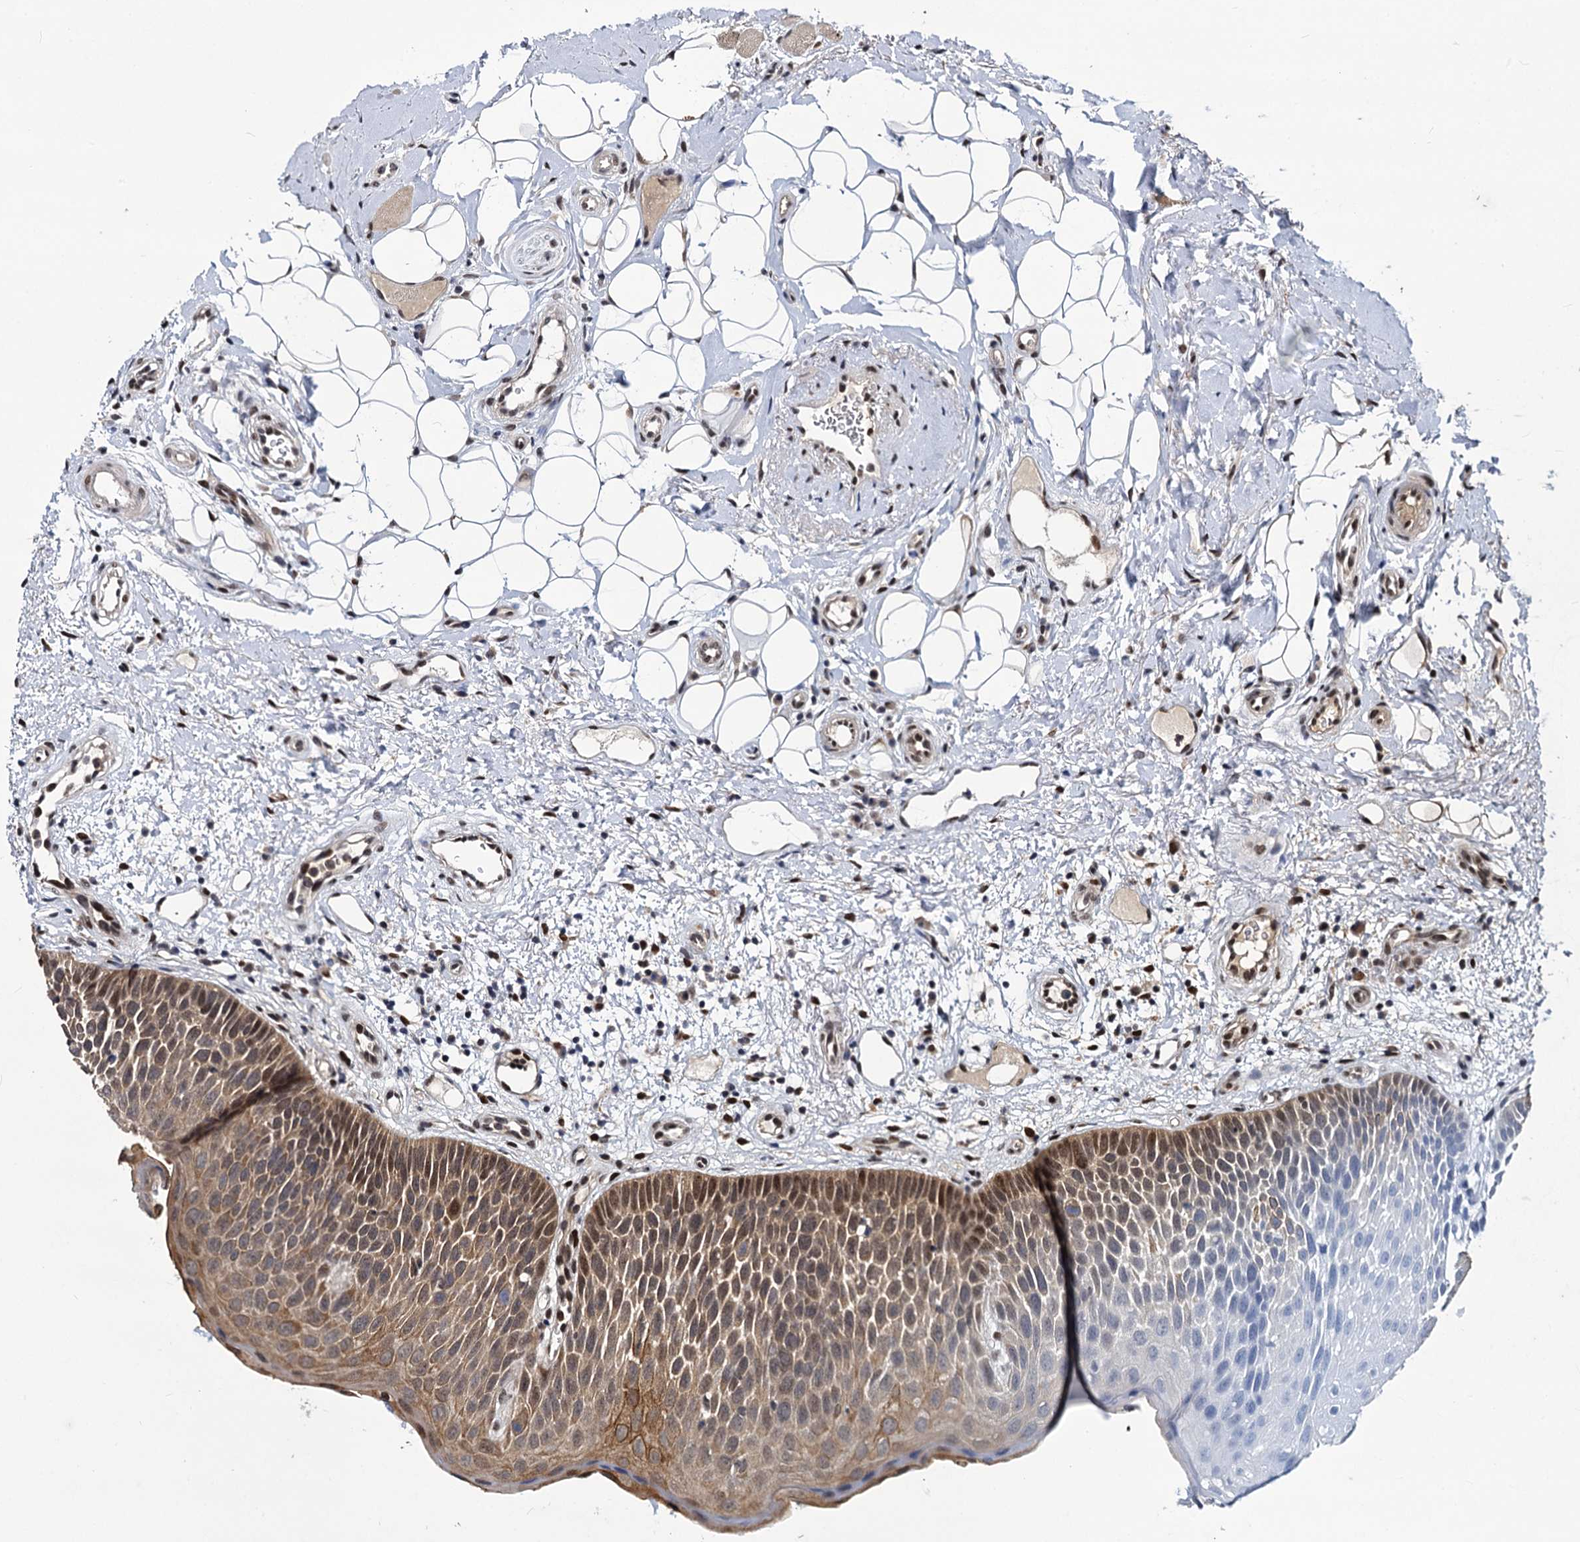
{"staining": {"intensity": "strong", "quantity": ">75%", "location": "cytoplasmic/membranous,nuclear"}, "tissue": "oral mucosa", "cell_type": "Squamous epithelial cells", "image_type": "normal", "snomed": [{"axis": "morphology", "description": "No evidence of malignacy"}, {"axis": "topography", "description": "Oral tissue"}, {"axis": "topography", "description": "Head-Neck"}], "caption": "A brown stain shows strong cytoplasmic/membranous,nuclear positivity of a protein in squamous epithelial cells of normal oral mucosa.", "gene": "MAML2", "patient": {"sex": "male", "age": 68}}